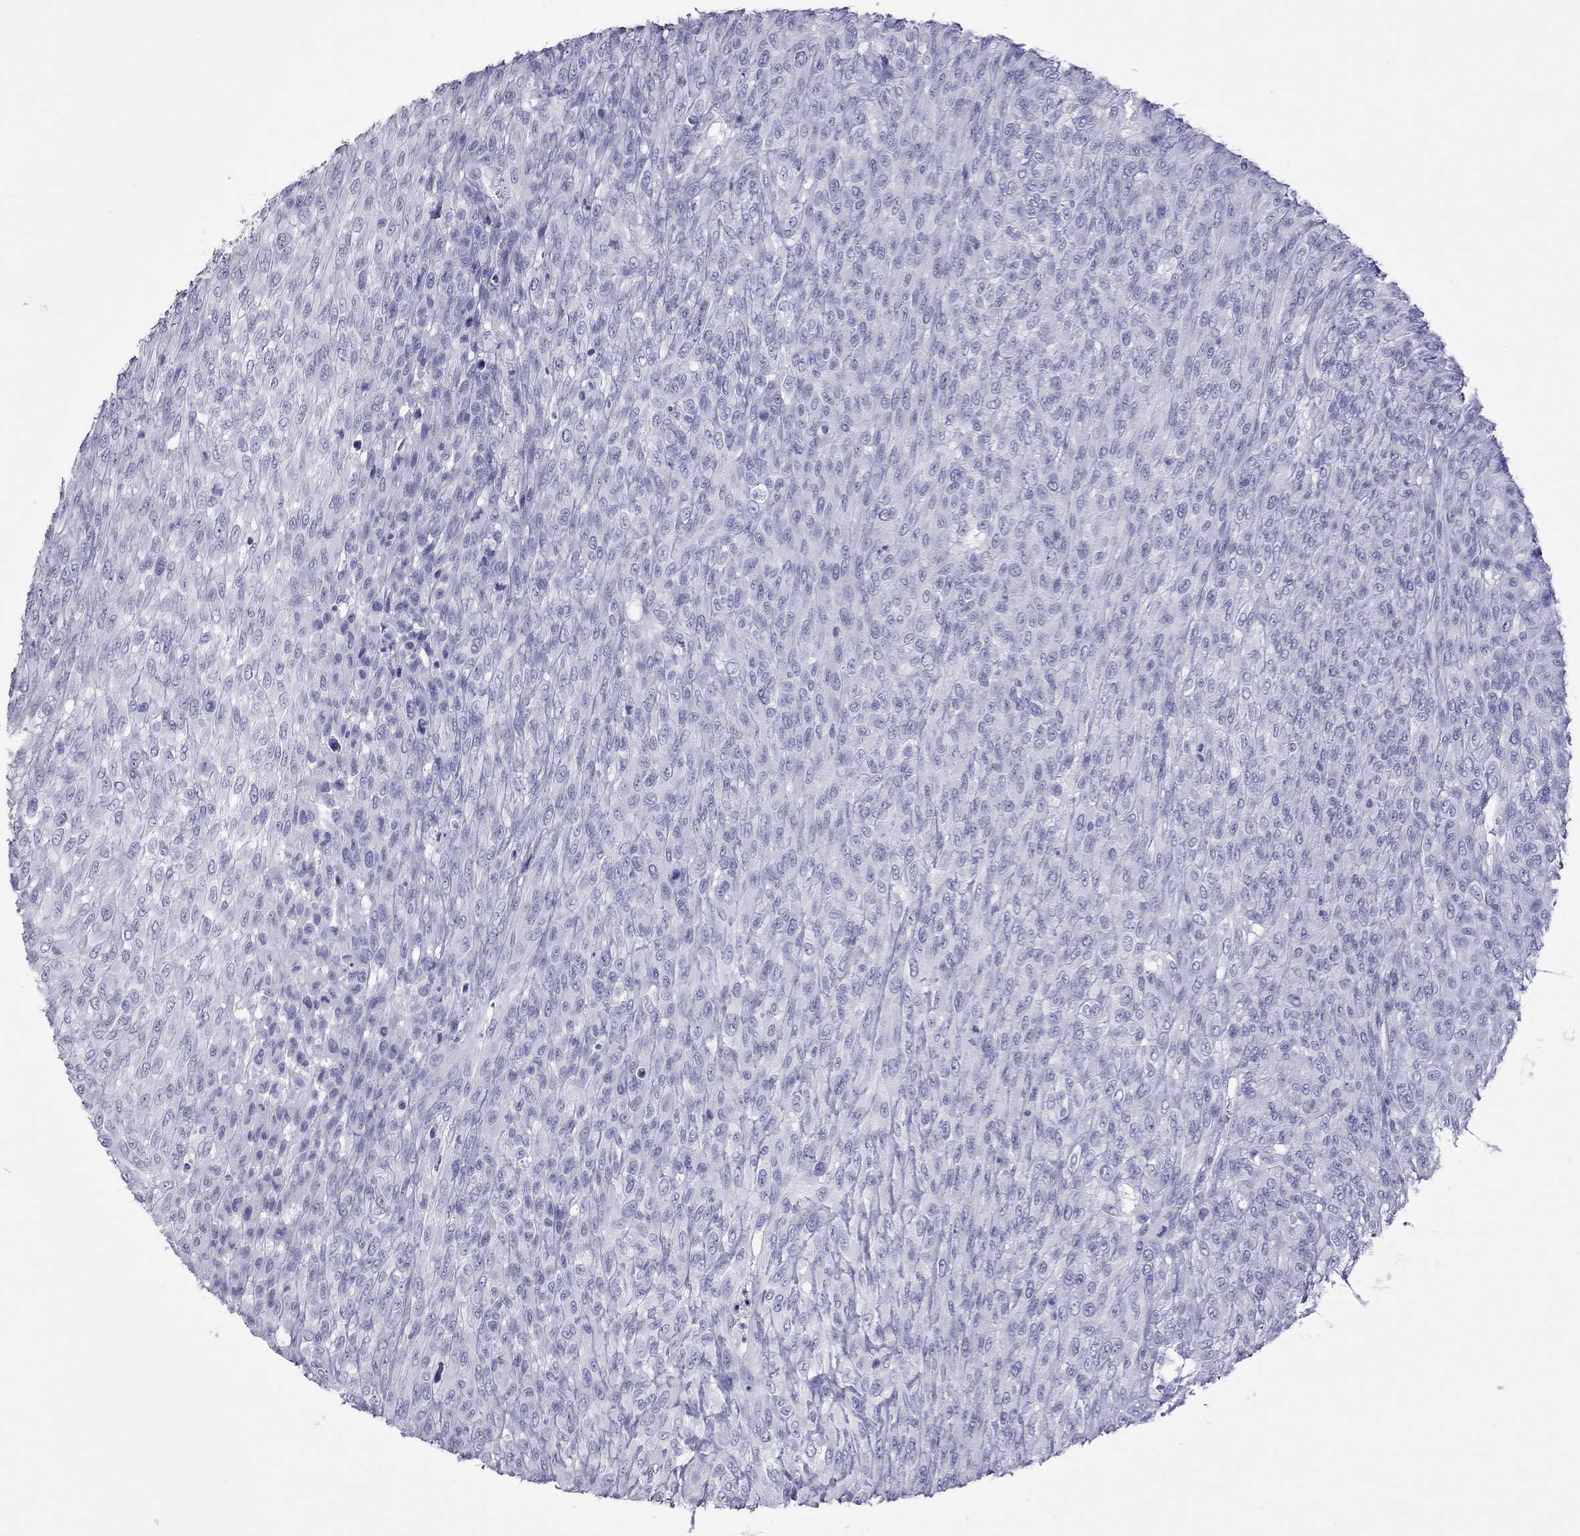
{"staining": {"intensity": "negative", "quantity": "none", "location": "none"}, "tissue": "renal cancer", "cell_type": "Tumor cells", "image_type": "cancer", "snomed": [{"axis": "morphology", "description": "Adenocarcinoma, NOS"}, {"axis": "topography", "description": "Kidney"}], "caption": "High power microscopy photomicrograph of an IHC micrograph of renal cancer (adenocarcinoma), revealing no significant staining in tumor cells.", "gene": "STAG3", "patient": {"sex": "male", "age": 58}}